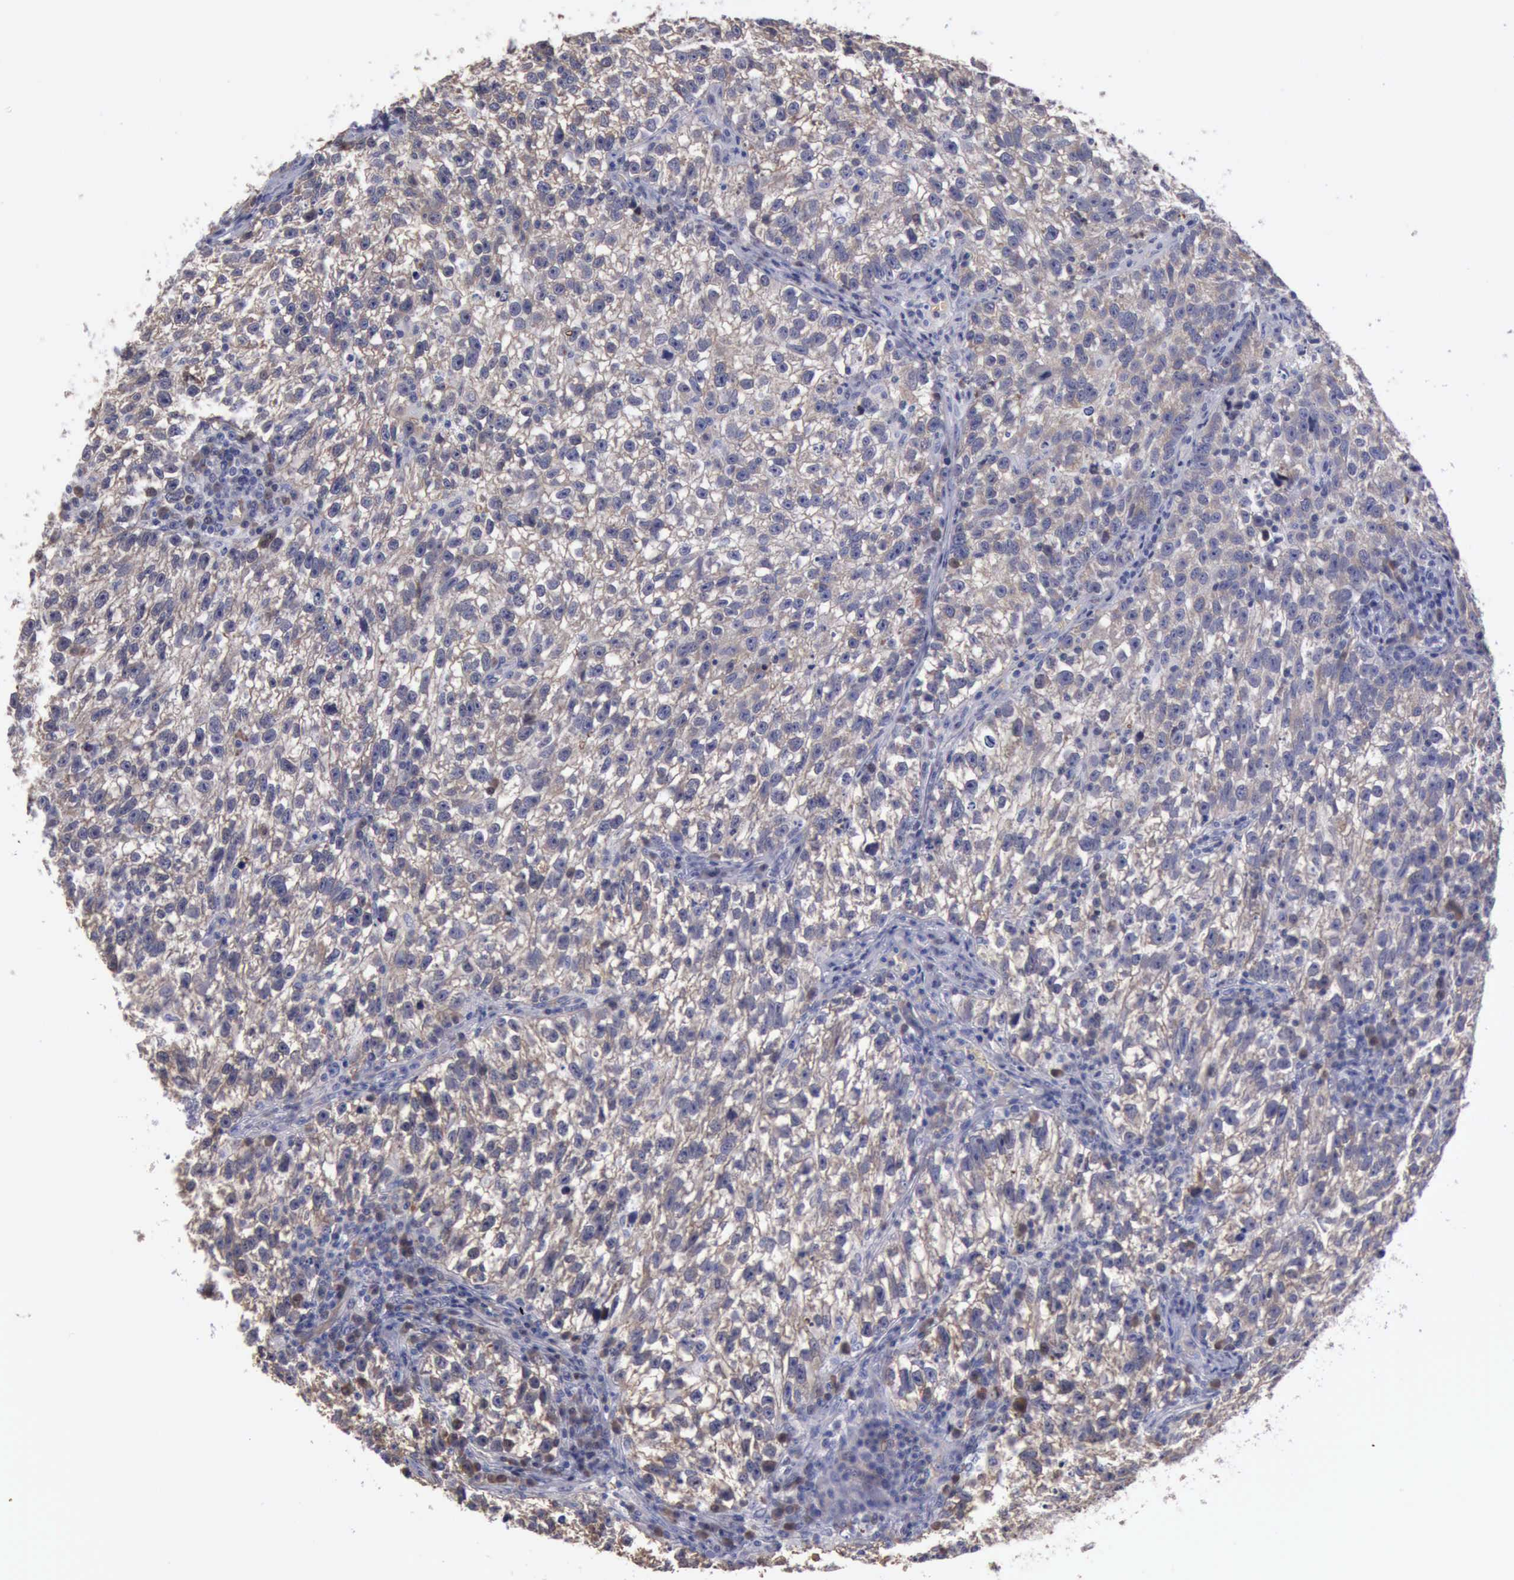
{"staining": {"intensity": "weak", "quantity": ">75%", "location": "cytoplasmic/membranous"}, "tissue": "testis cancer", "cell_type": "Tumor cells", "image_type": "cancer", "snomed": [{"axis": "morphology", "description": "Seminoma, NOS"}, {"axis": "topography", "description": "Testis"}], "caption": "IHC image of human testis seminoma stained for a protein (brown), which demonstrates low levels of weak cytoplasmic/membranous staining in approximately >75% of tumor cells.", "gene": "CEP128", "patient": {"sex": "male", "age": 38}}